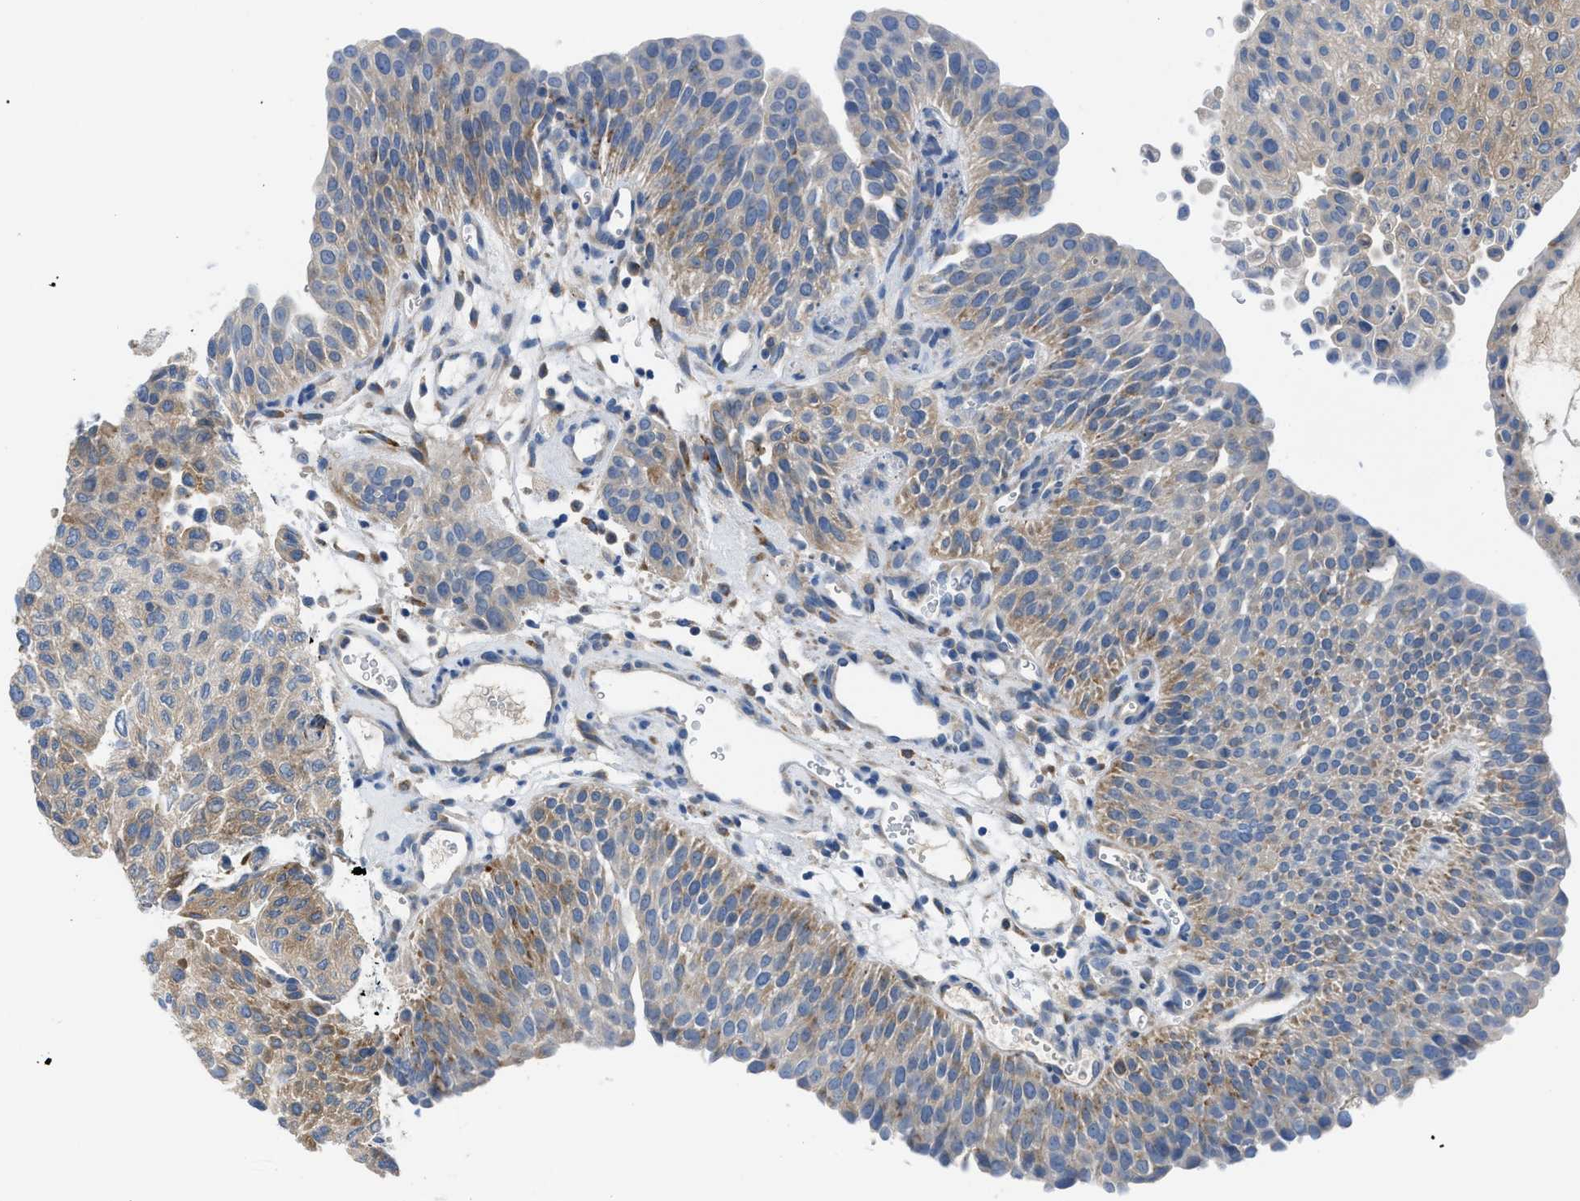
{"staining": {"intensity": "moderate", "quantity": "25%-75%", "location": "cytoplasmic/membranous"}, "tissue": "urothelial cancer", "cell_type": "Tumor cells", "image_type": "cancer", "snomed": [{"axis": "morphology", "description": "Urothelial carcinoma, Low grade"}, {"axis": "morphology", "description": "Urothelial carcinoma, High grade"}, {"axis": "topography", "description": "Urinary bladder"}], "caption": "IHC of low-grade urothelial carcinoma shows medium levels of moderate cytoplasmic/membranous staining in about 25%-75% of tumor cells.", "gene": "BNC2", "patient": {"sex": "male", "age": 35}}